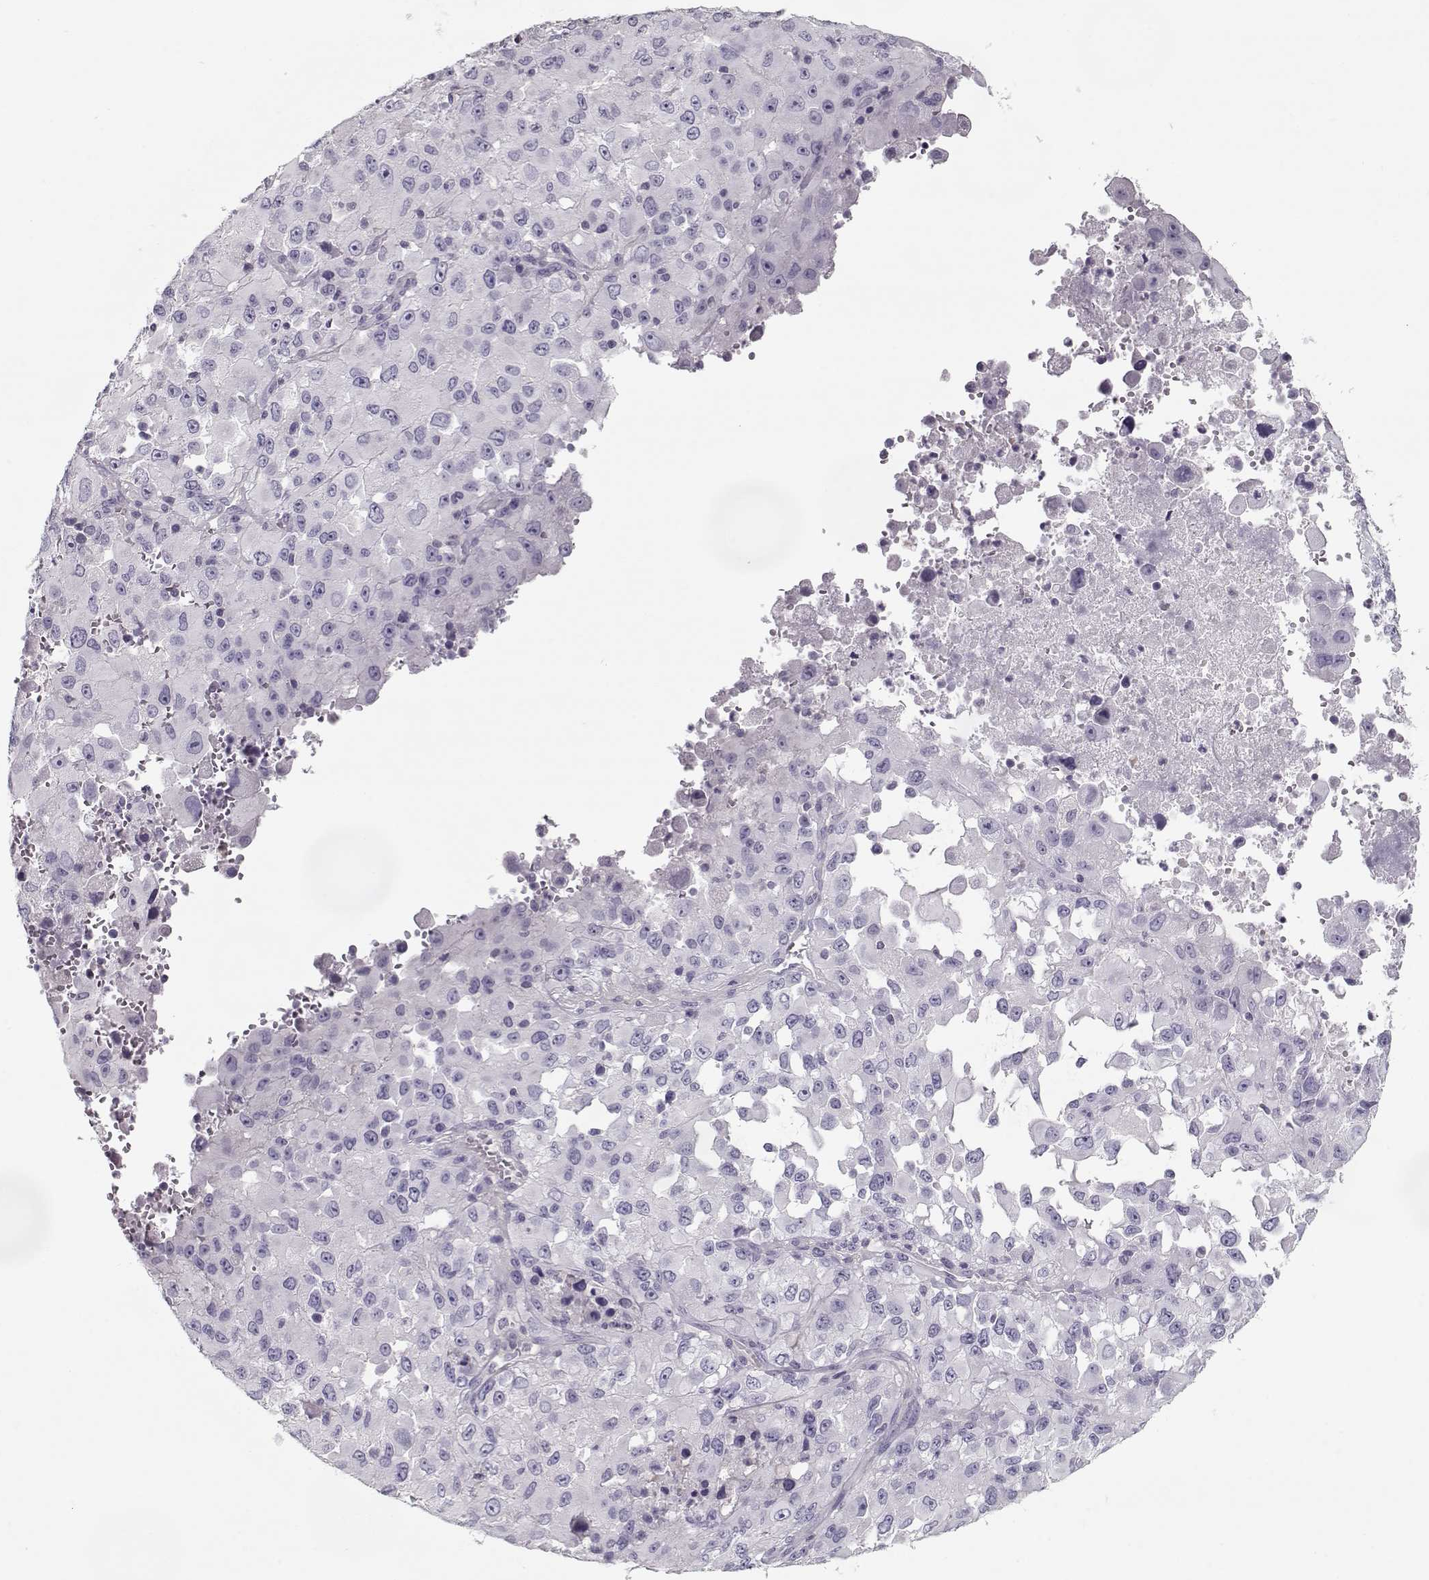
{"staining": {"intensity": "negative", "quantity": "none", "location": "none"}, "tissue": "melanoma", "cell_type": "Tumor cells", "image_type": "cancer", "snomed": [{"axis": "morphology", "description": "Malignant melanoma, Metastatic site"}, {"axis": "topography", "description": "Soft tissue"}], "caption": "Protein analysis of melanoma reveals no significant positivity in tumor cells.", "gene": "CCDC136", "patient": {"sex": "male", "age": 50}}